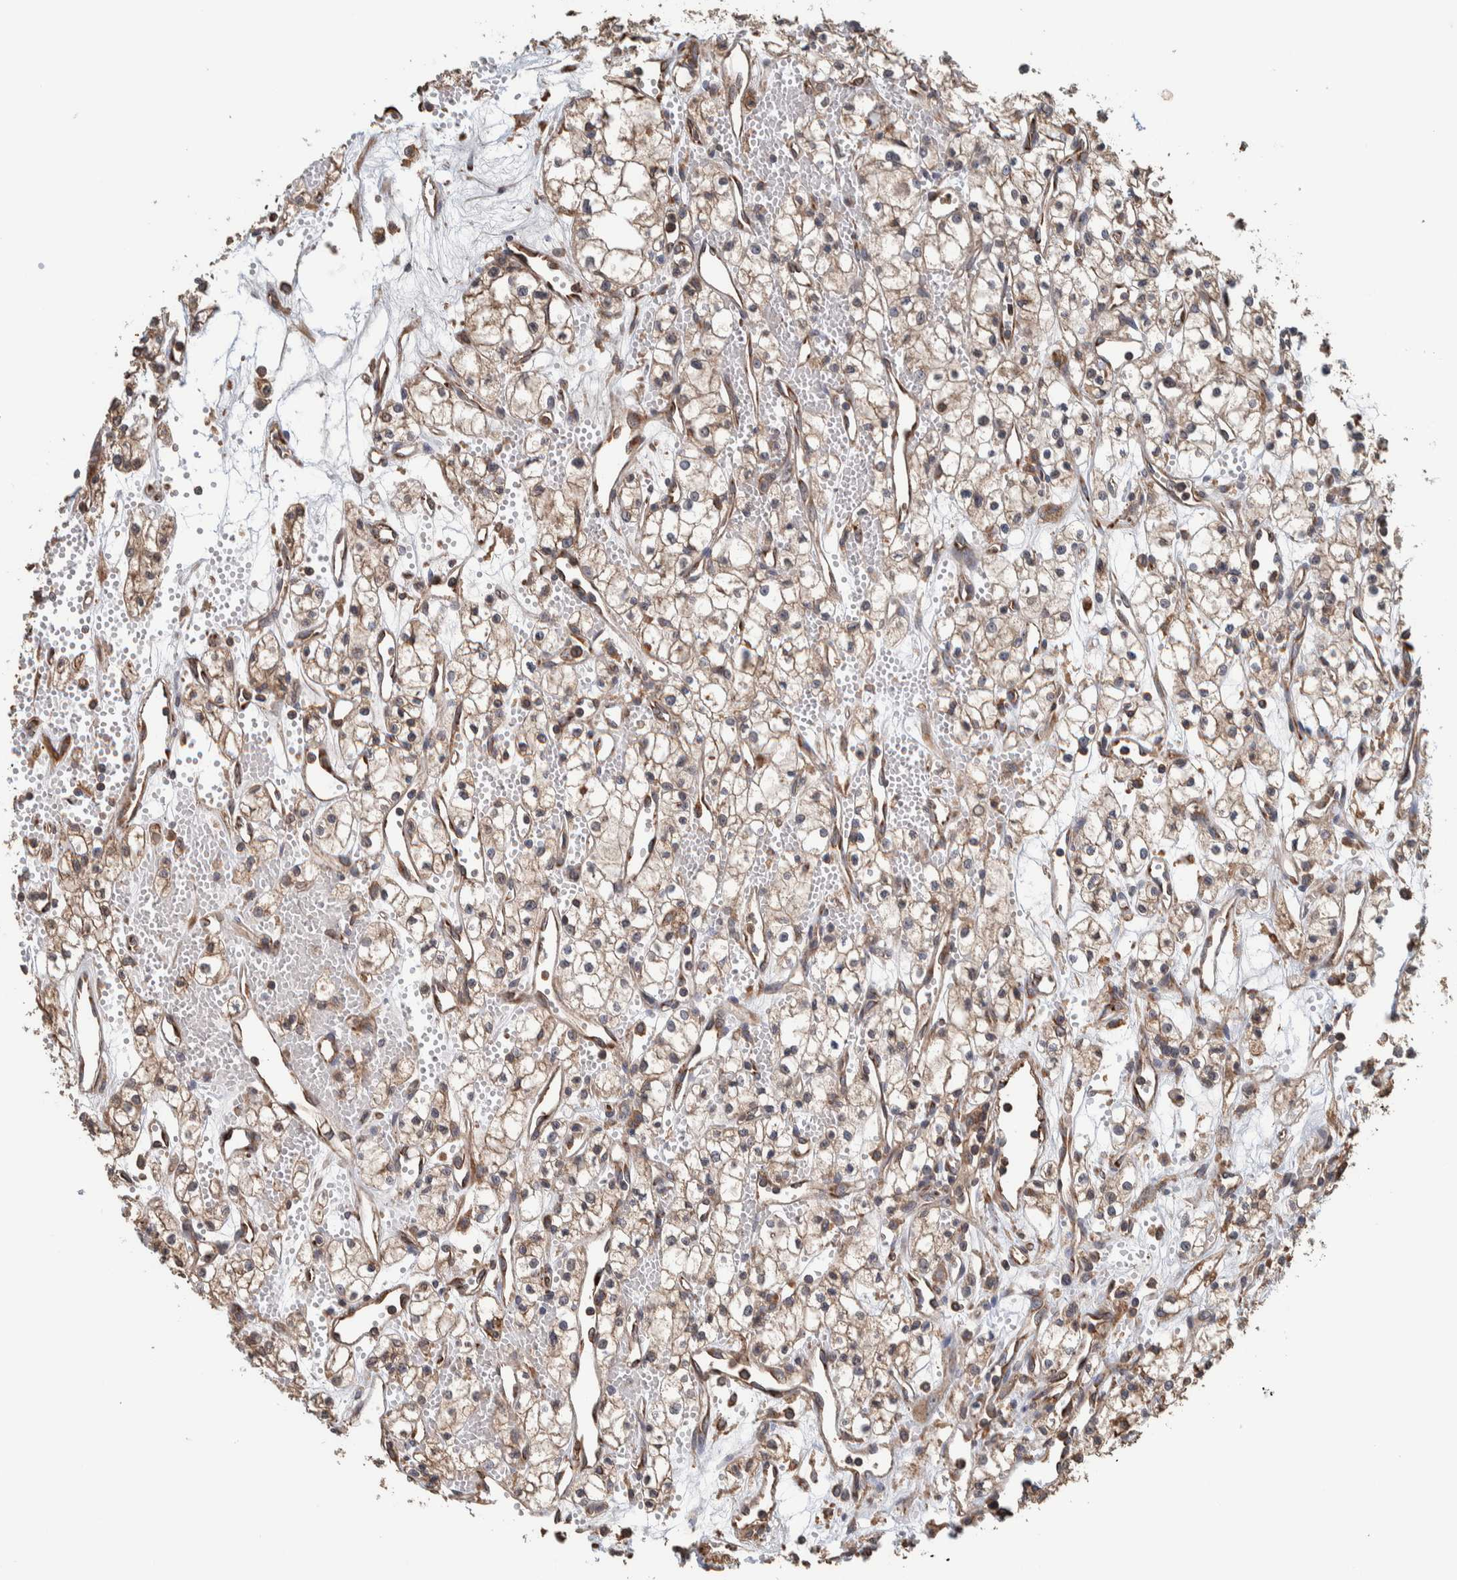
{"staining": {"intensity": "weak", "quantity": ">75%", "location": "cytoplasmic/membranous"}, "tissue": "renal cancer", "cell_type": "Tumor cells", "image_type": "cancer", "snomed": [{"axis": "morphology", "description": "Adenocarcinoma, NOS"}, {"axis": "topography", "description": "Kidney"}], "caption": "High-power microscopy captured an immunohistochemistry histopathology image of adenocarcinoma (renal), revealing weak cytoplasmic/membranous positivity in about >75% of tumor cells.", "gene": "PLA2G3", "patient": {"sex": "male", "age": 59}}